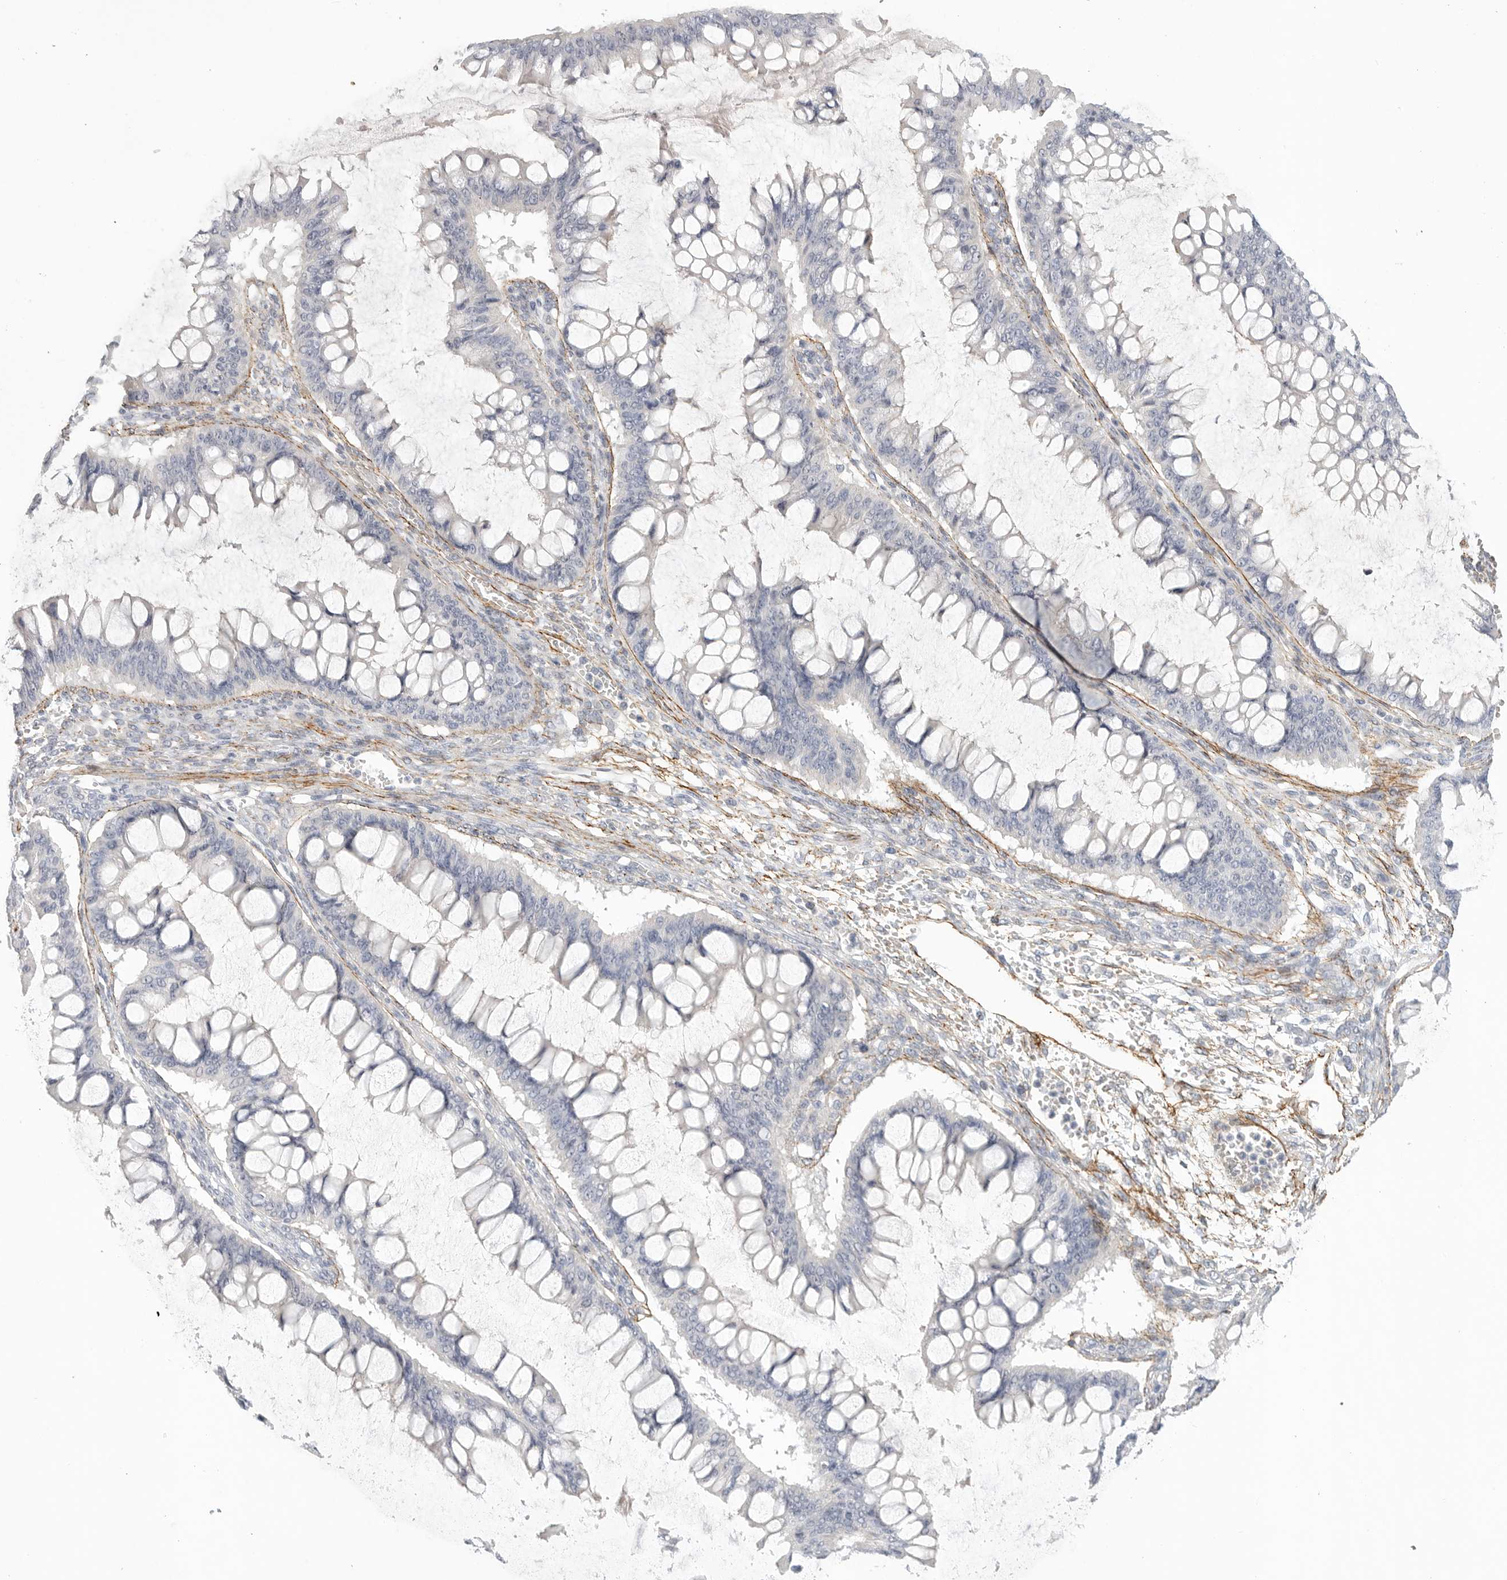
{"staining": {"intensity": "negative", "quantity": "none", "location": "none"}, "tissue": "ovarian cancer", "cell_type": "Tumor cells", "image_type": "cancer", "snomed": [{"axis": "morphology", "description": "Cystadenocarcinoma, mucinous, NOS"}, {"axis": "topography", "description": "Ovary"}], "caption": "The micrograph demonstrates no significant expression in tumor cells of ovarian mucinous cystadenocarcinoma.", "gene": "FBN2", "patient": {"sex": "female", "age": 73}}